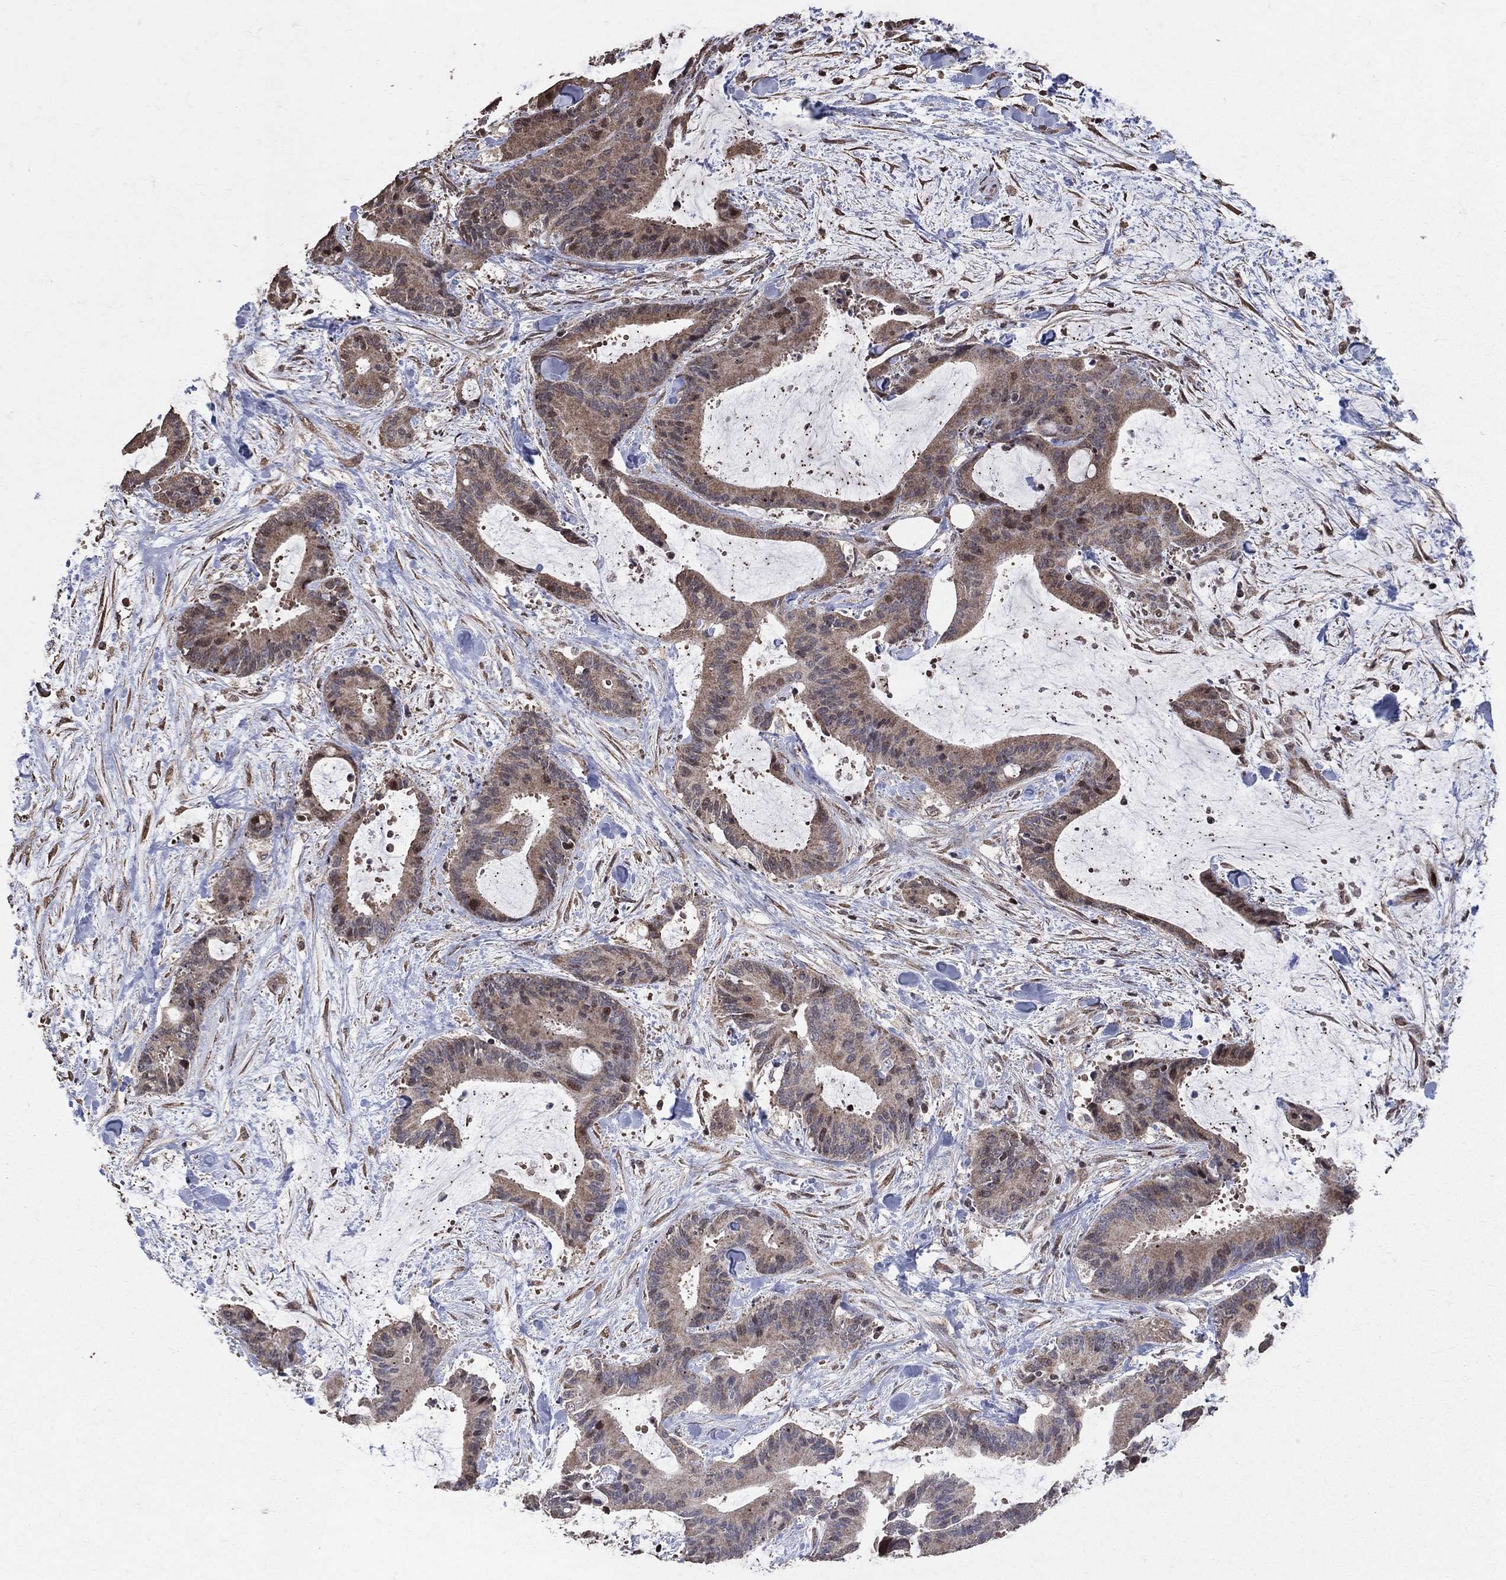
{"staining": {"intensity": "moderate", "quantity": ">75%", "location": "cytoplasmic/membranous"}, "tissue": "liver cancer", "cell_type": "Tumor cells", "image_type": "cancer", "snomed": [{"axis": "morphology", "description": "Cholangiocarcinoma"}, {"axis": "topography", "description": "Liver"}], "caption": "A high-resolution micrograph shows immunohistochemistry staining of liver cholangiocarcinoma, which displays moderate cytoplasmic/membranous staining in about >75% of tumor cells.", "gene": "LY6K", "patient": {"sex": "female", "age": 73}}